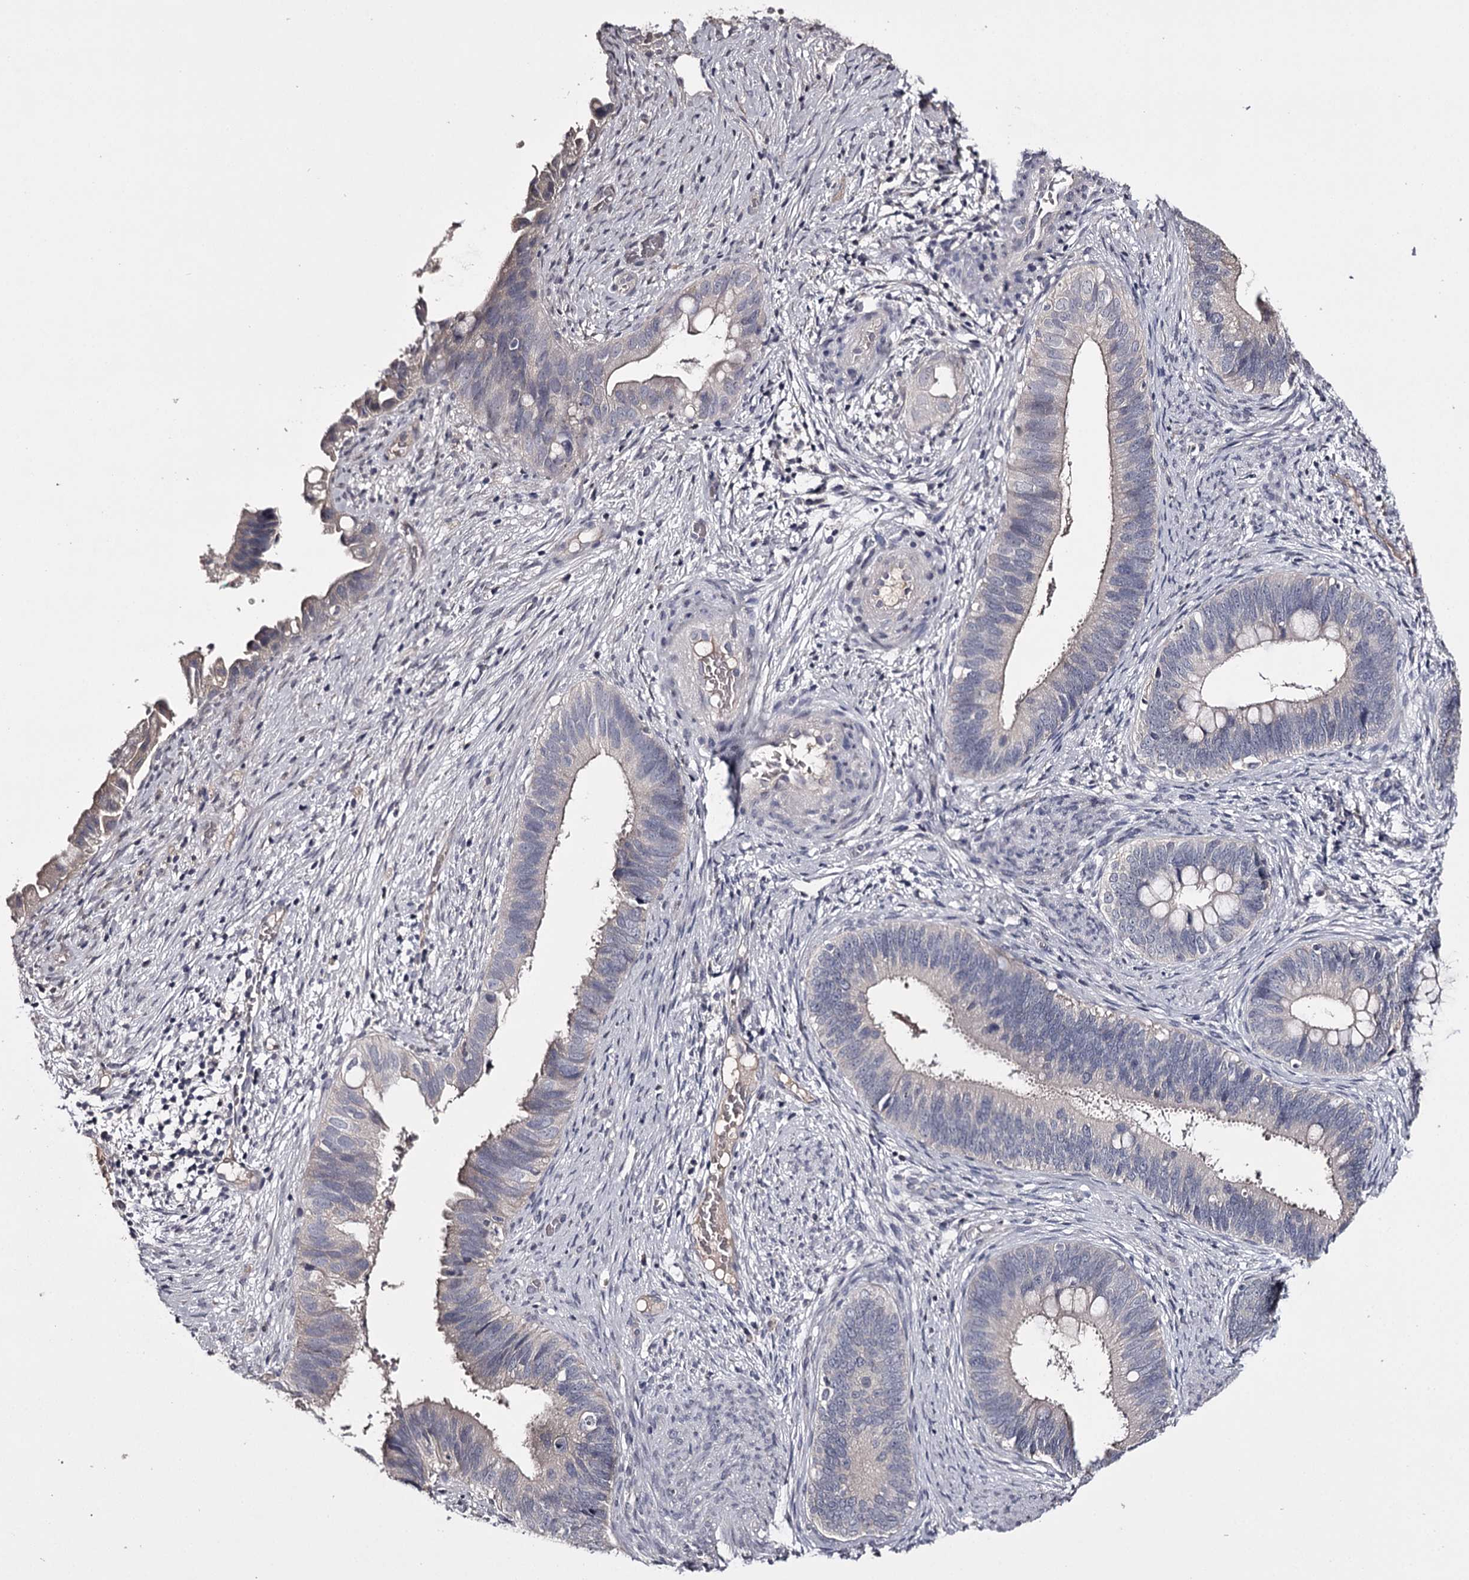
{"staining": {"intensity": "weak", "quantity": "25%-75%", "location": "cytoplasmic/membranous"}, "tissue": "cervical cancer", "cell_type": "Tumor cells", "image_type": "cancer", "snomed": [{"axis": "morphology", "description": "Adenocarcinoma, NOS"}, {"axis": "topography", "description": "Cervix"}], "caption": "Immunohistochemistry (IHC) image of neoplastic tissue: human cervical cancer (adenocarcinoma) stained using immunohistochemistry shows low levels of weak protein expression localized specifically in the cytoplasmic/membranous of tumor cells, appearing as a cytoplasmic/membranous brown color.", "gene": "PRM2", "patient": {"sex": "female", "age": 42}}